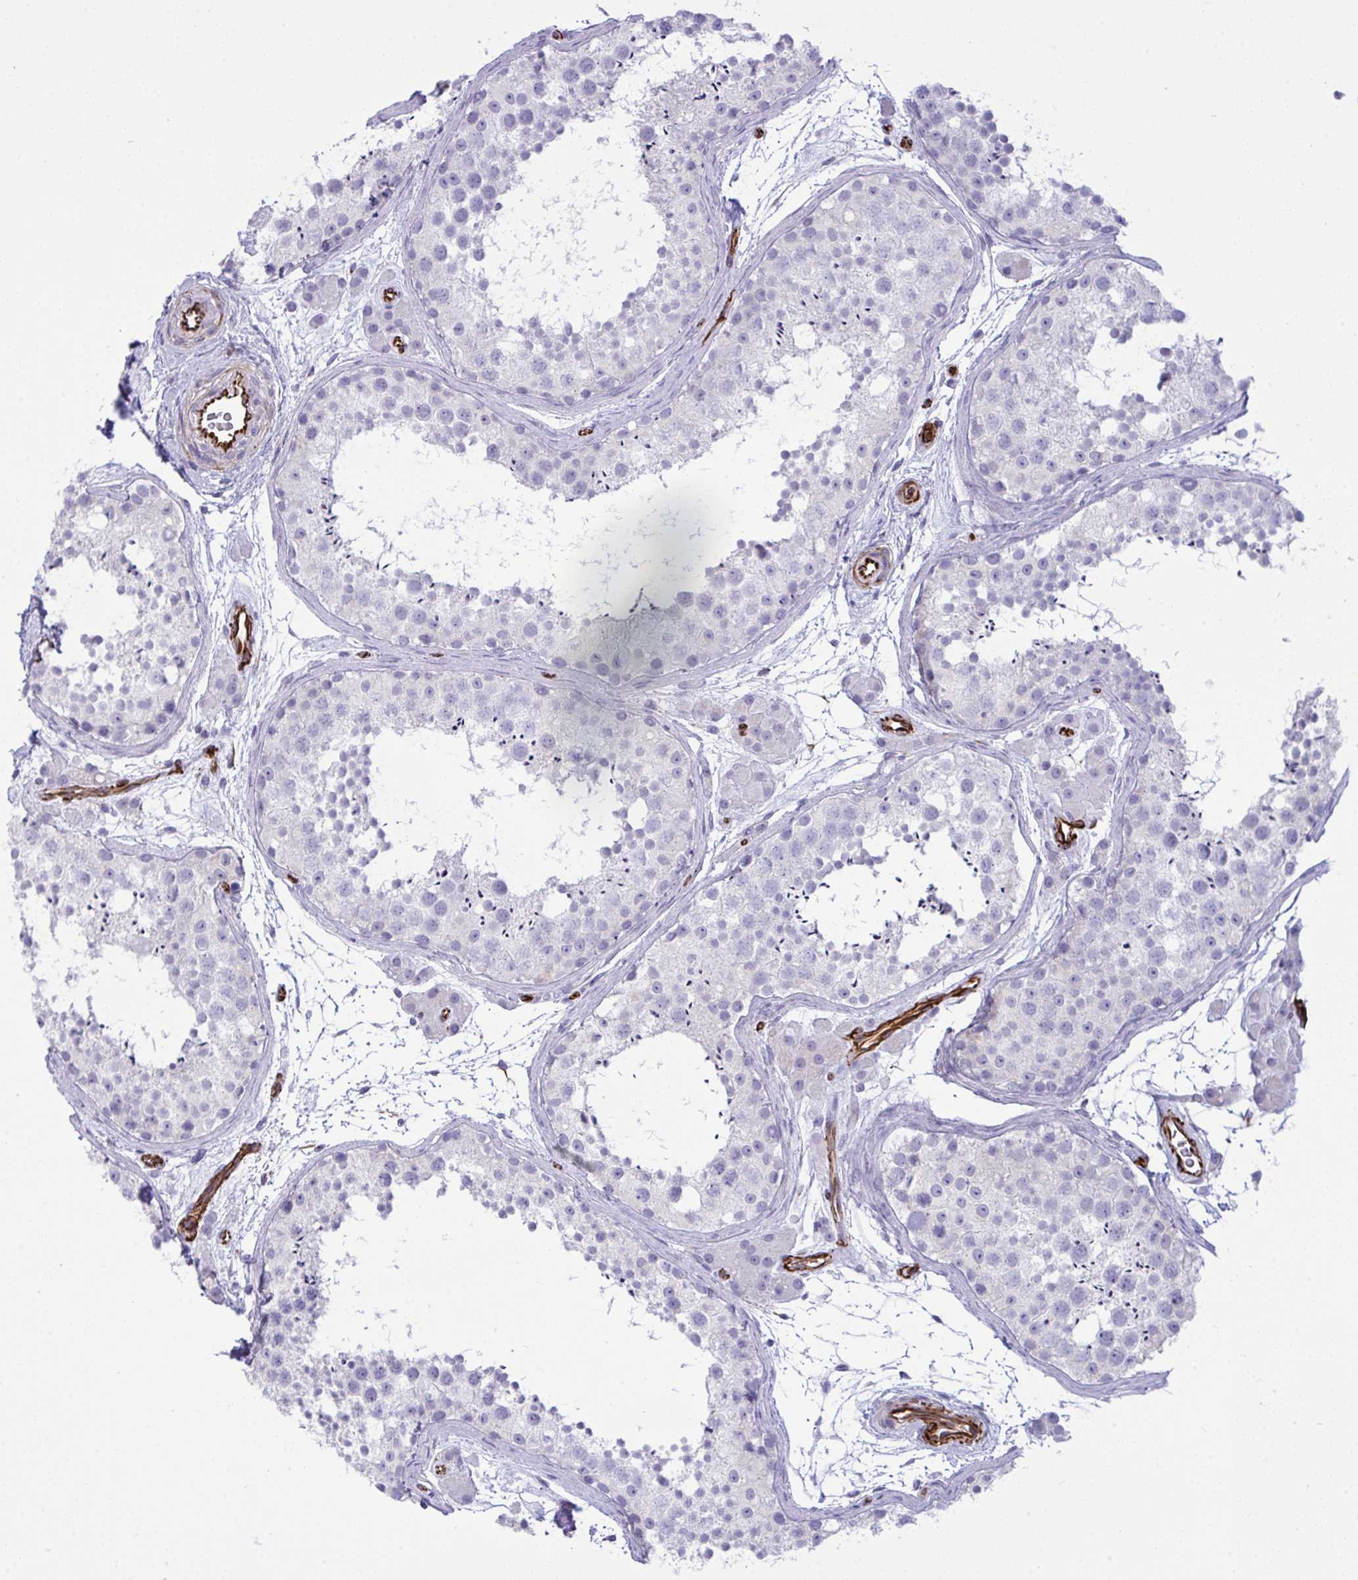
{"staining": {"intensity": "negative", "quantity": "none", "location": "none"}, "tissue": "testis", "cell_type": "Cells in seminiferous ducts", "image_type": "normal", "snomed": [{"axis": "morphology", "description": "Normal tissue, NOS"}, {"axis": "topography", "description": "Testis"}], "caption": "Cells in seminiferous ducts show no significant protein expression in normal testis. (DAB IHC, high magnification).", "gene": "SLC35B1", "patient": {"sex": "male", "age": 41}}